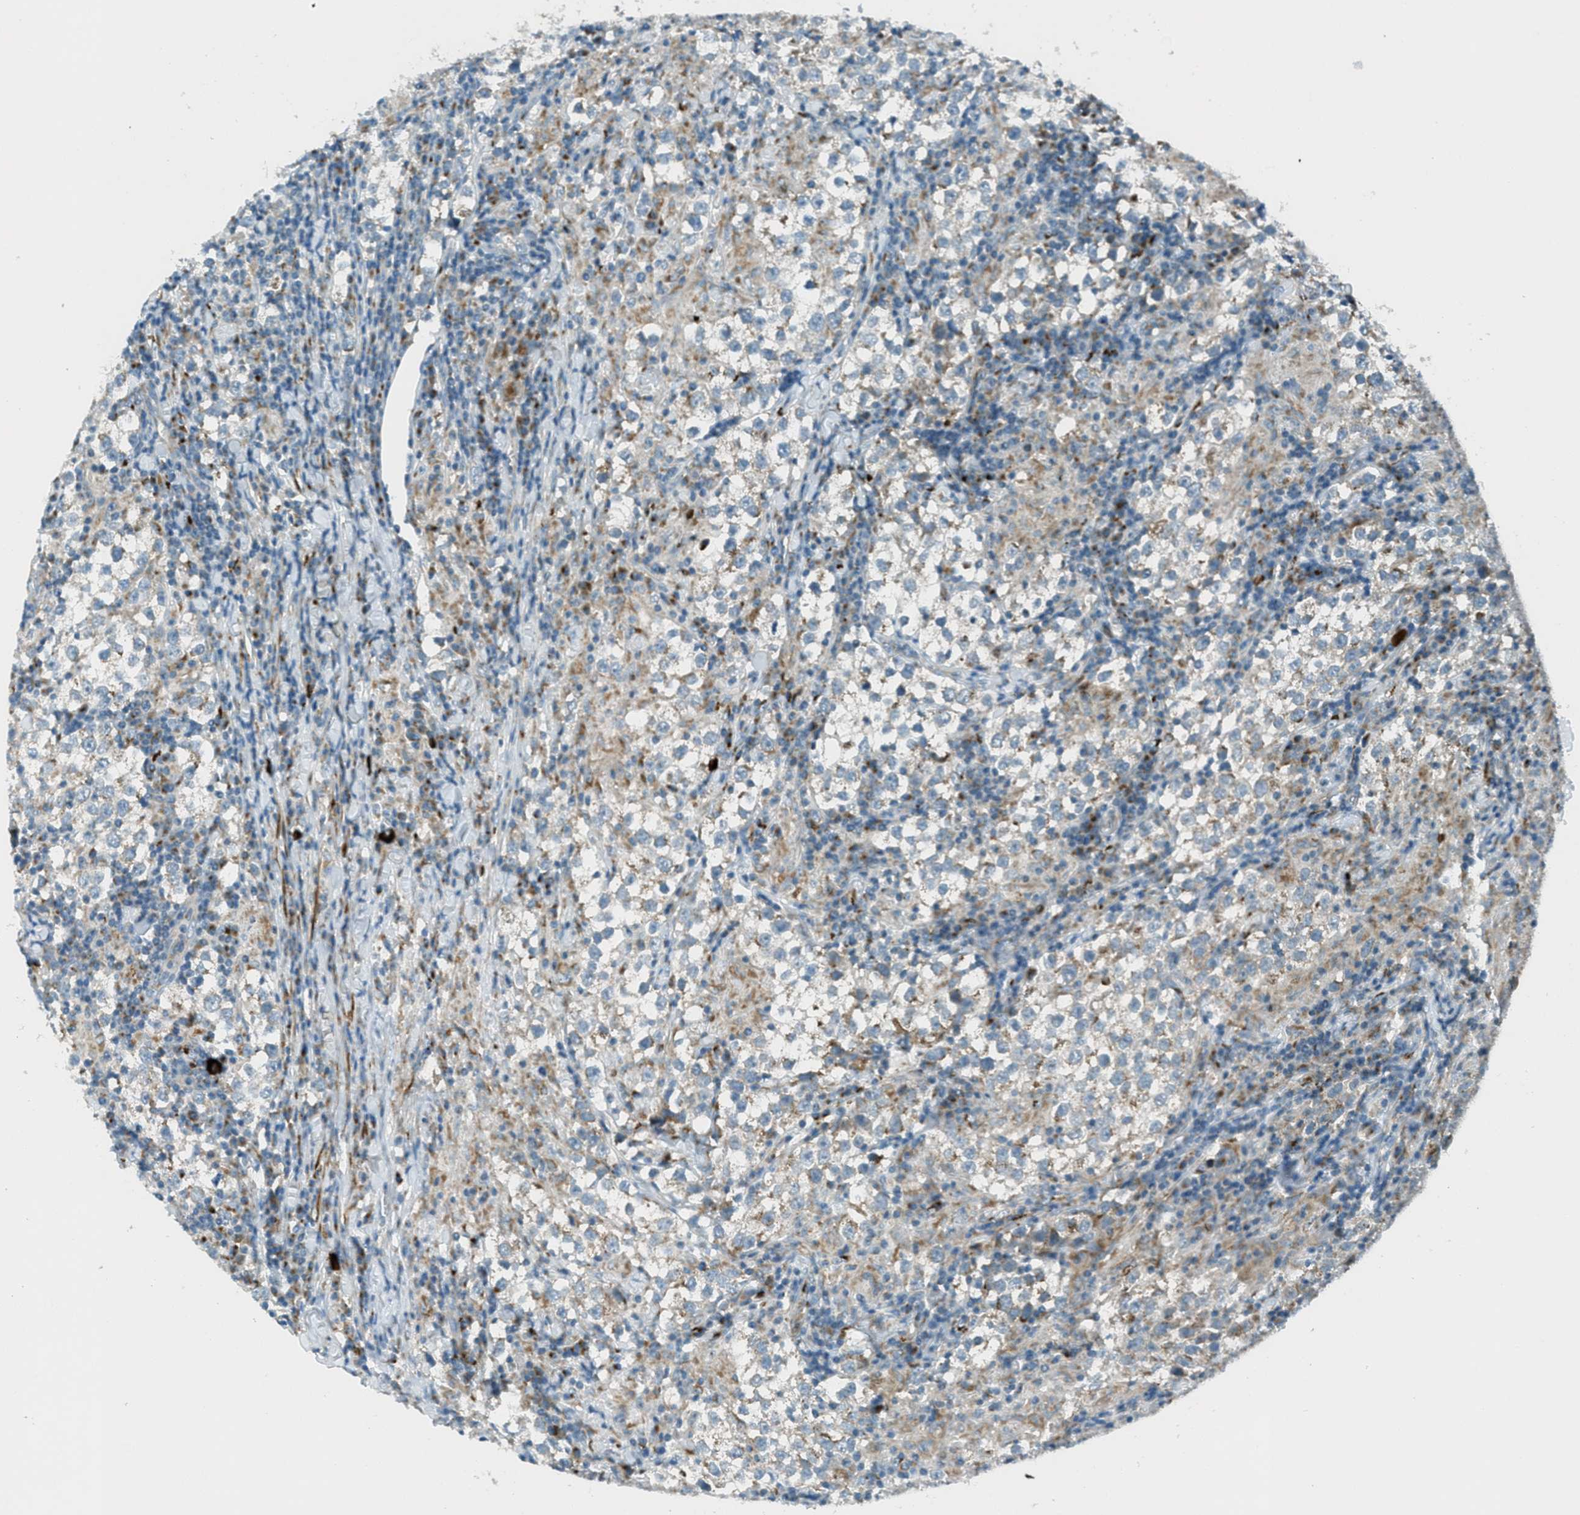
{"staining": {"intensity": "weak", "quantity": "25%-75%", "location": "cytoplasmic/membranous"}, "tissue": "testis cancer", "cell_type": "Tumor cells", "image_type": "cancer", "snomed": [{"axis": "morphology", "description": "Seminoma, NOS"}, {"axis": "morphology", "description": "Carcinoma, Embryonal, NOS"}, {"axis": "topography", "description": "Testis"}], "caption": "Testis cancer (embryonal carcinoma) stained with IHC exhibits weak cytoplasmic/membranous positivity in about 25%-75% of tumor cells.", "gene": "BCKDK", "patient": {"sex": "male", "age": 36}}